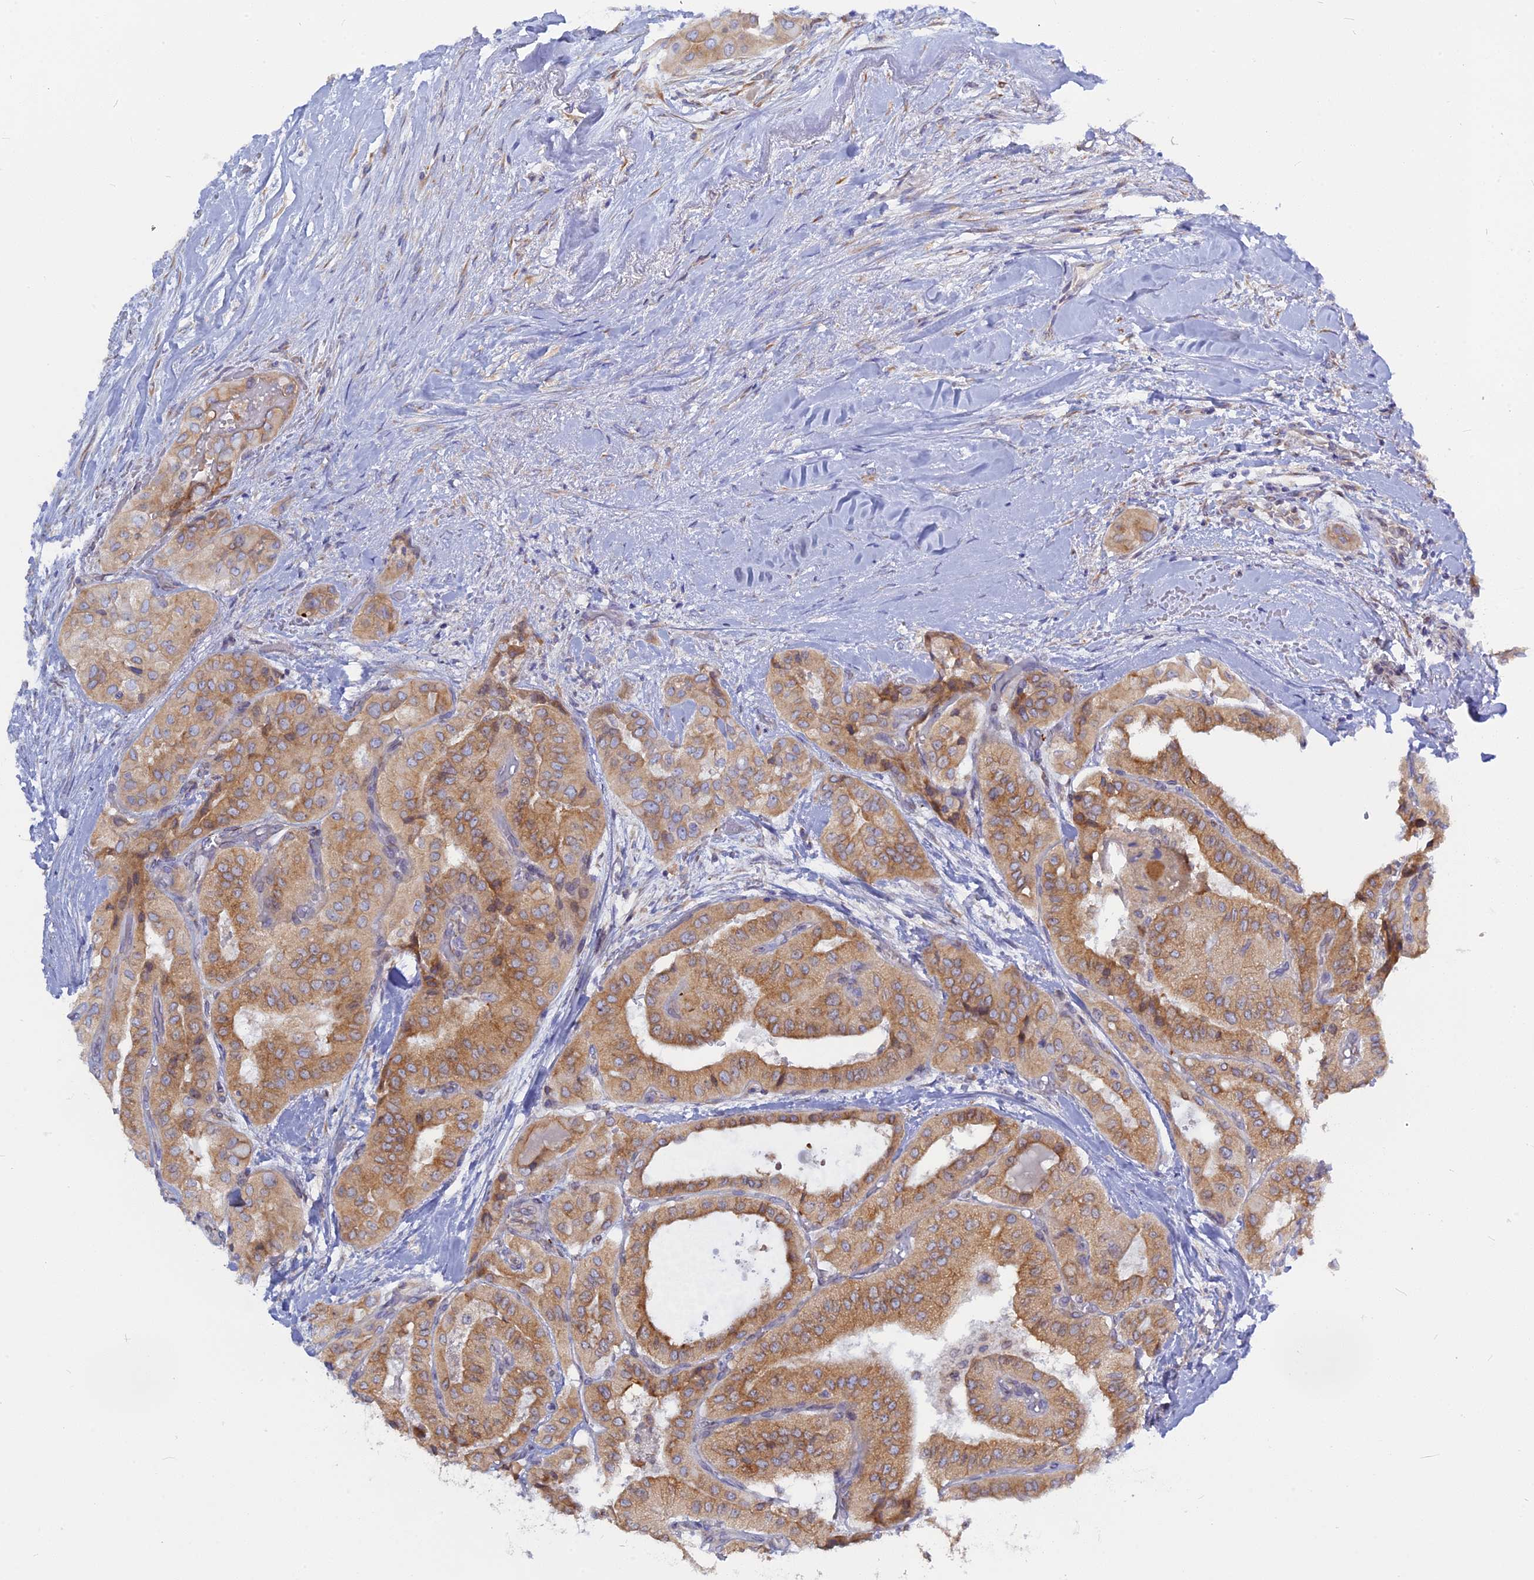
{"staining": {"intensity": "moderate", "quantity": ">75%", "location": "cytoplasmic/membranous"}, "tissue": "thyroid cancer", "cell_type": "Tumor cells", "image_type": "cancer", "snomed": [{"axis": "morphology", "description": "Papillary adenocarcinoma, NOS"}, {"axis": "topography", "description": "Thyroid gland"}], "caption": "Thyroid cancer (papillary adenocarcinoma) was stained to show a protein in brown. There is medium levels of moderate cytoplasmic/membranous expression in about >75% of tumor cells.", "gene": "TLCD1", "patient": {"sex": "female", "age": 59}}